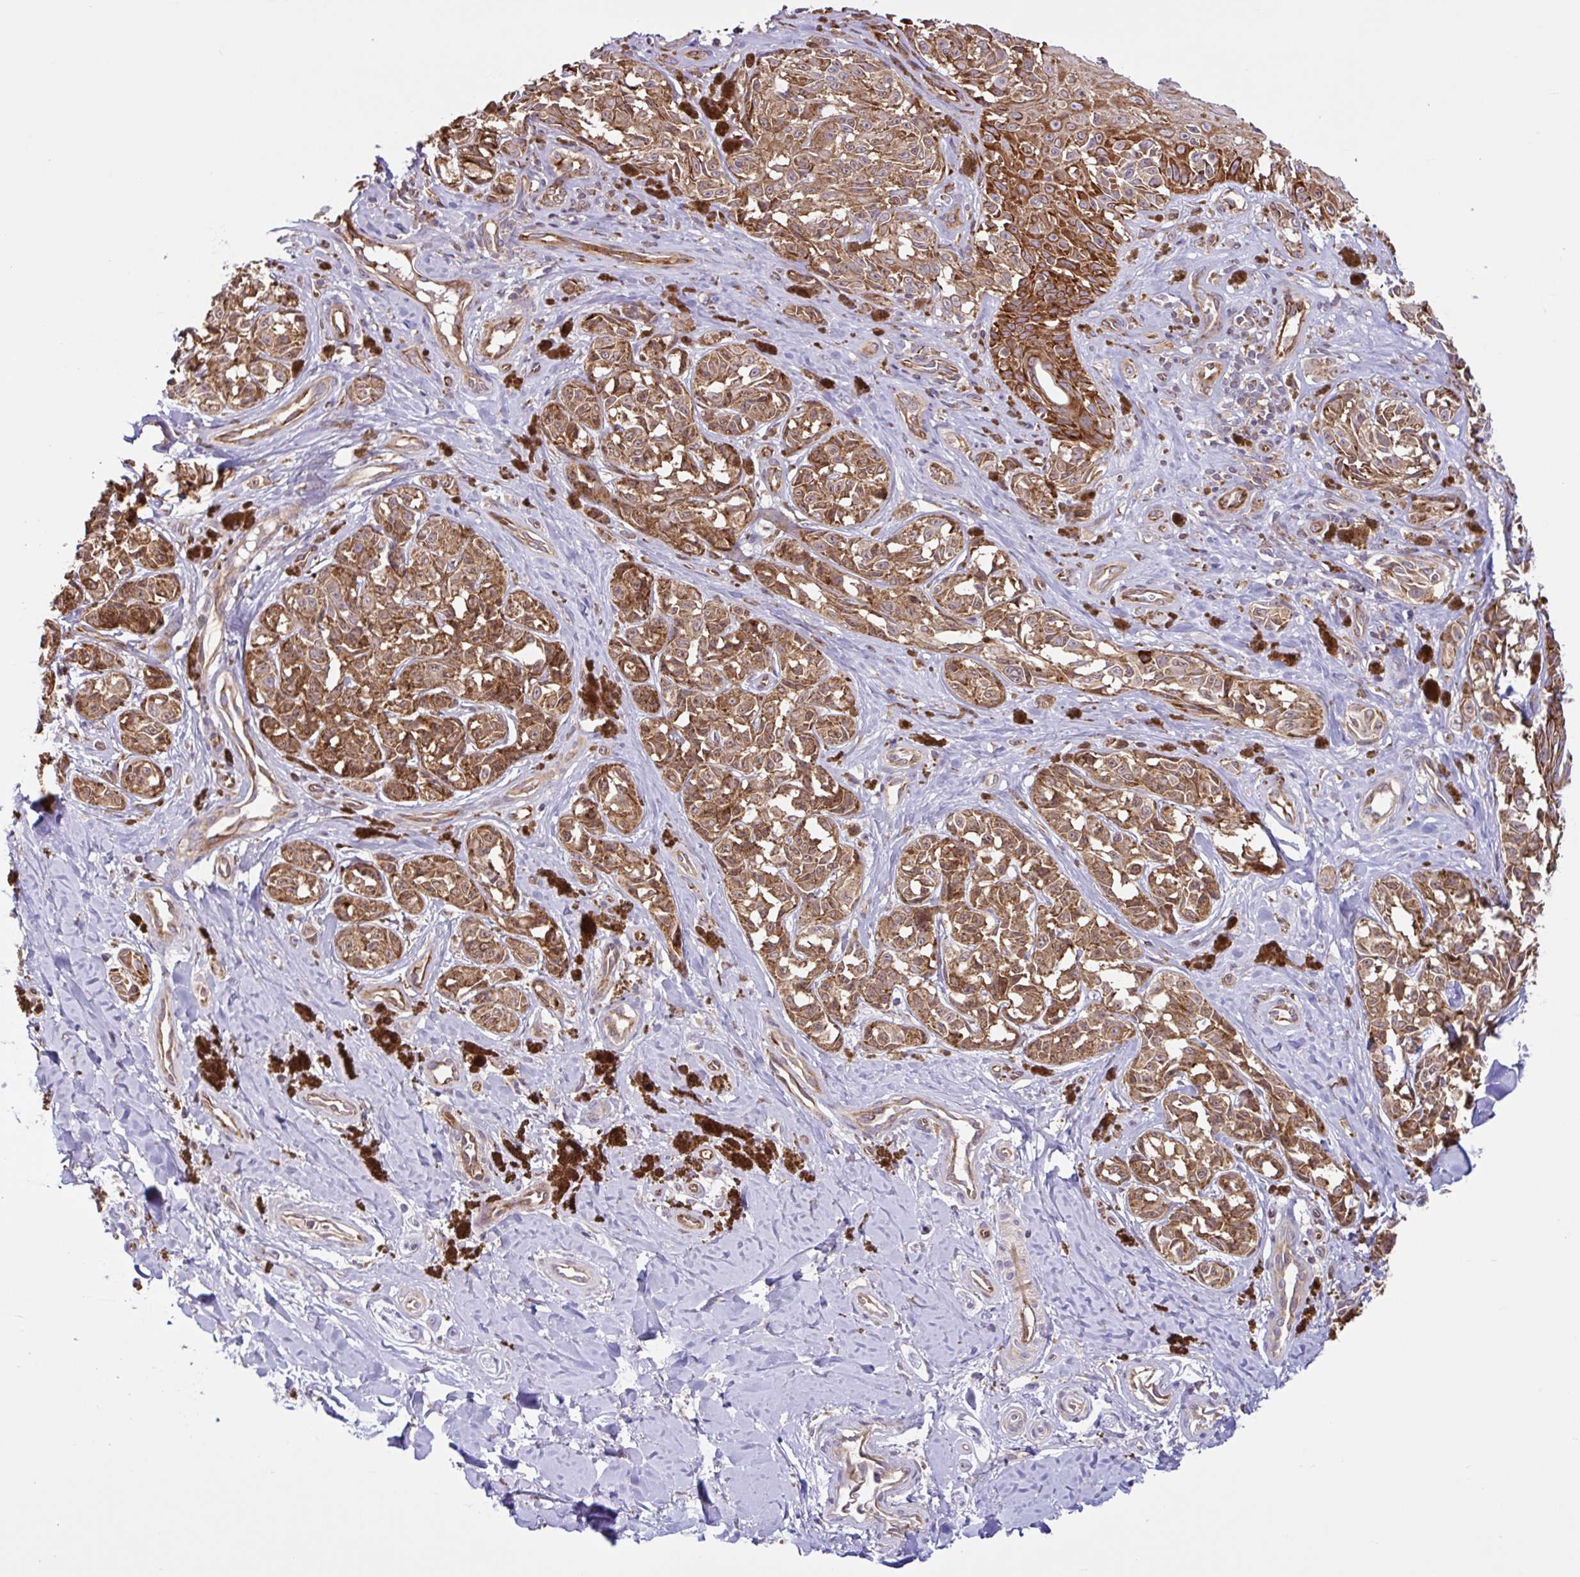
{"staining": {"intensity": "moderate", "quantity": ">75%", "location": "cytoplasmic/membranous"}, "tissue": "melanoma", "cell_type": "Tumor cells", "image_type": "cancer", "snomed": [{"axis": "morphology", "description": "Malignant melanoma, NOS"}, {"axis": "topography", "description": "Skin"}], "caption": "Immunohistochemical staining of malignant melanoma demonstrates medium levels of moderate cytoplasmic/membranous protein positivity in about >75% of tumor cells.", "gene": "NTPCR", "patient": {"sex": "female", "age": 65}}